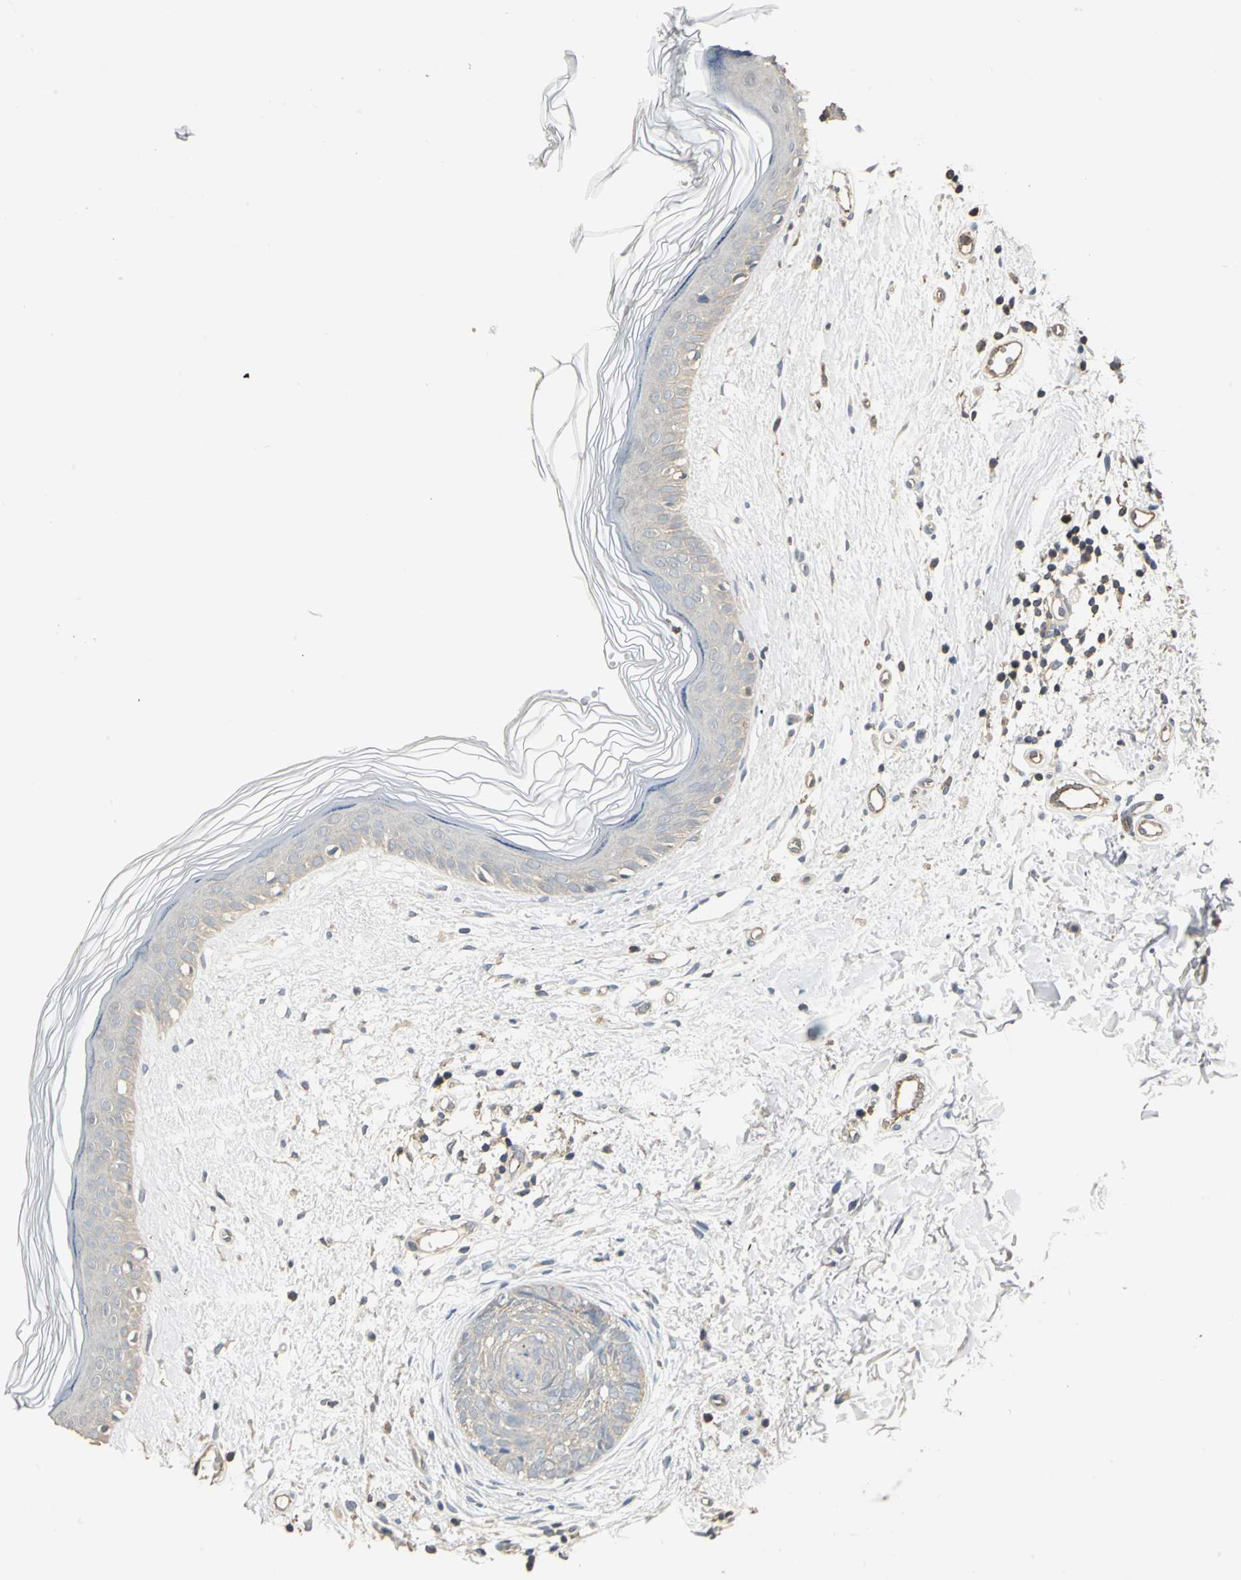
{"staining": {"intensity": "weak", "quantity": "25%-75%", "location": "cytoplasmic/membranous"}, "tissue": "skin cancer", "cell_type": "Tumor cells", "image_type": "cancer", "snomed": [{"axis": "morphology", "description": "Normal tissue, NOS"}, {"axis": "morphology", "description": "Basal cell carcinoma"}, {"axis": "topography", "description": "Skin"}], "caption": "Skin cancer stained with DAB (3,3'-diaminobenzidine) immunohistochemistry reveals low levels of weak cytoplasmic/membranous expression in approximately 25%-75% of tumor cells.", "gene": "RAPGEF1", "patient": {"sex": "female", "age": 61}}